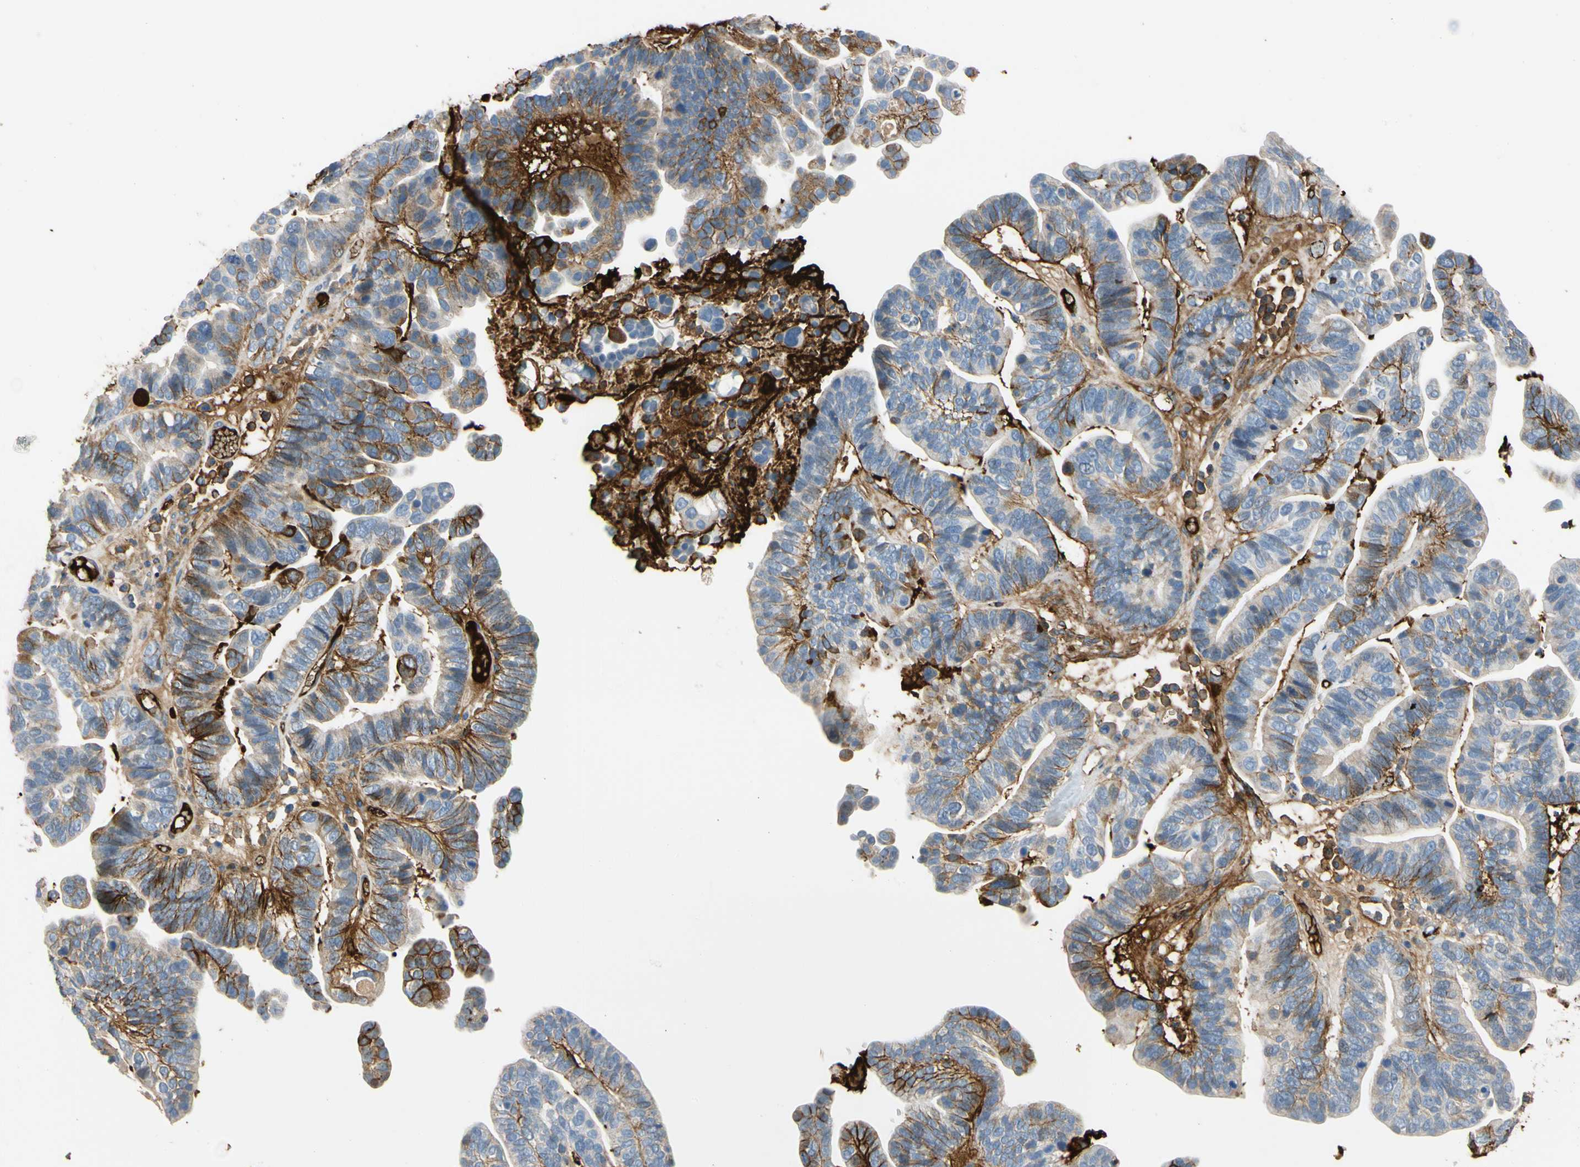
{"staining": {"intensity": "strong", "quantity": "<25%", "location": "cytoplasmic/membranous"}, "tissue": "ovarian cancer", "cell_type": "Tumor cells", "image_type": "cancer", "snomed": [{"axis": "morphology", "description": "Cystadenocarcinoma, serous, NOS"}, {"axis": "topography", "description": "Ovary"}], "caption": "About <25% of tumor cells in serous cystadenocarcinoma (ovarian) display strong cytoplasmic/membranous protein staining as visualized by brown immunohistochemical staining.", "gene": "FGB", "patient": {"sex": "female", "age": 56}}